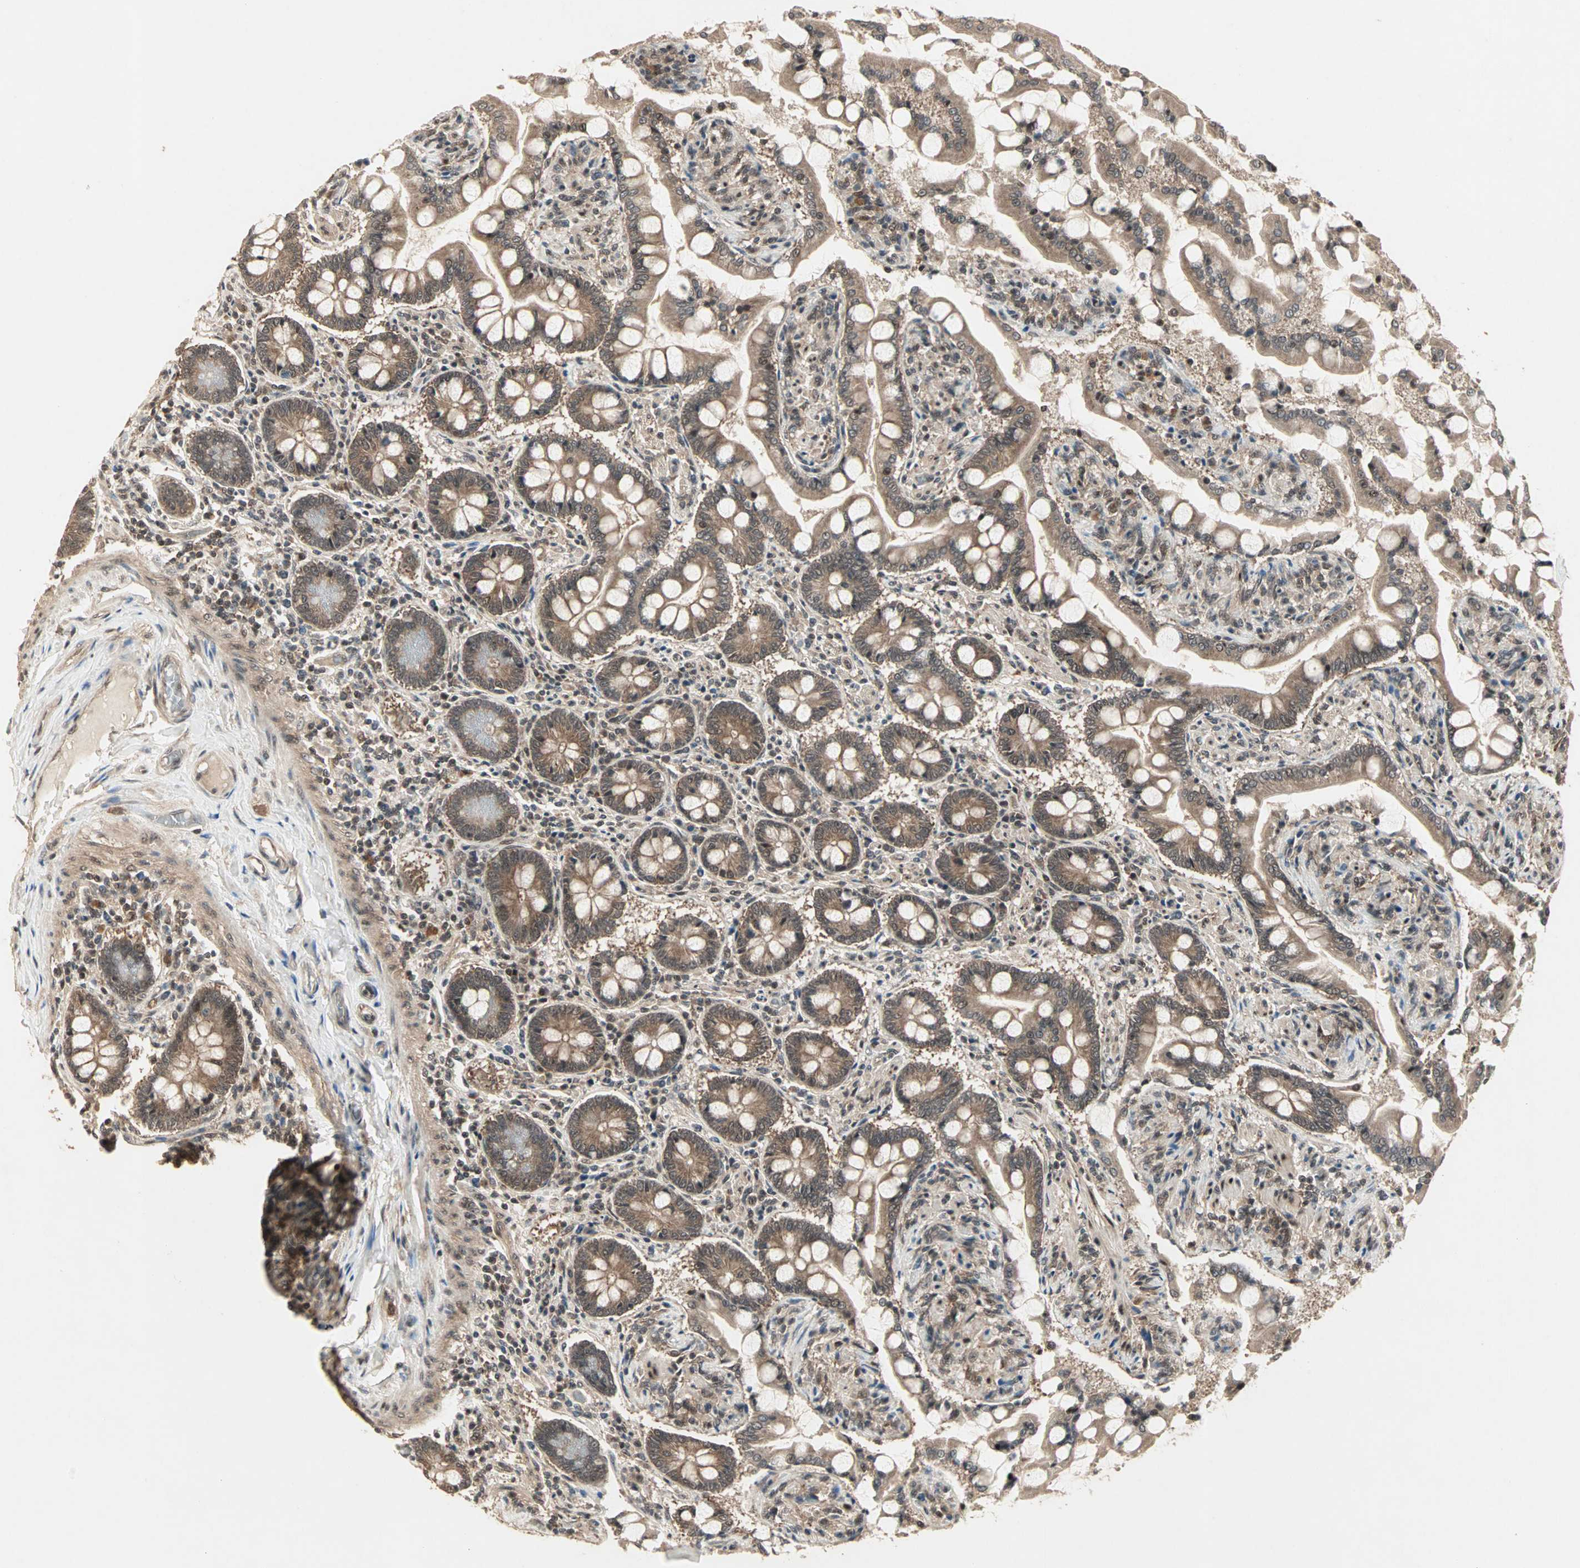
{"staining": {"intensity": "moderate", "quantity": "25%-75%", "location": "cytoplasmic/membranous"}, "tissue": "small intestine", "cell_type": "Glandular cells", "image_type": "normal", "snomed": [{"axis": "morphology", "description": "Normal tissue, NOS"}, {"axis": "topography", "description": "Small intestine"}], "caption": "Human small intestine stained with a protein marker exhibits moderate staining in glandular cells.", "gene": "CSNK2B", "patient": {"sex": "male", "age": 41}}